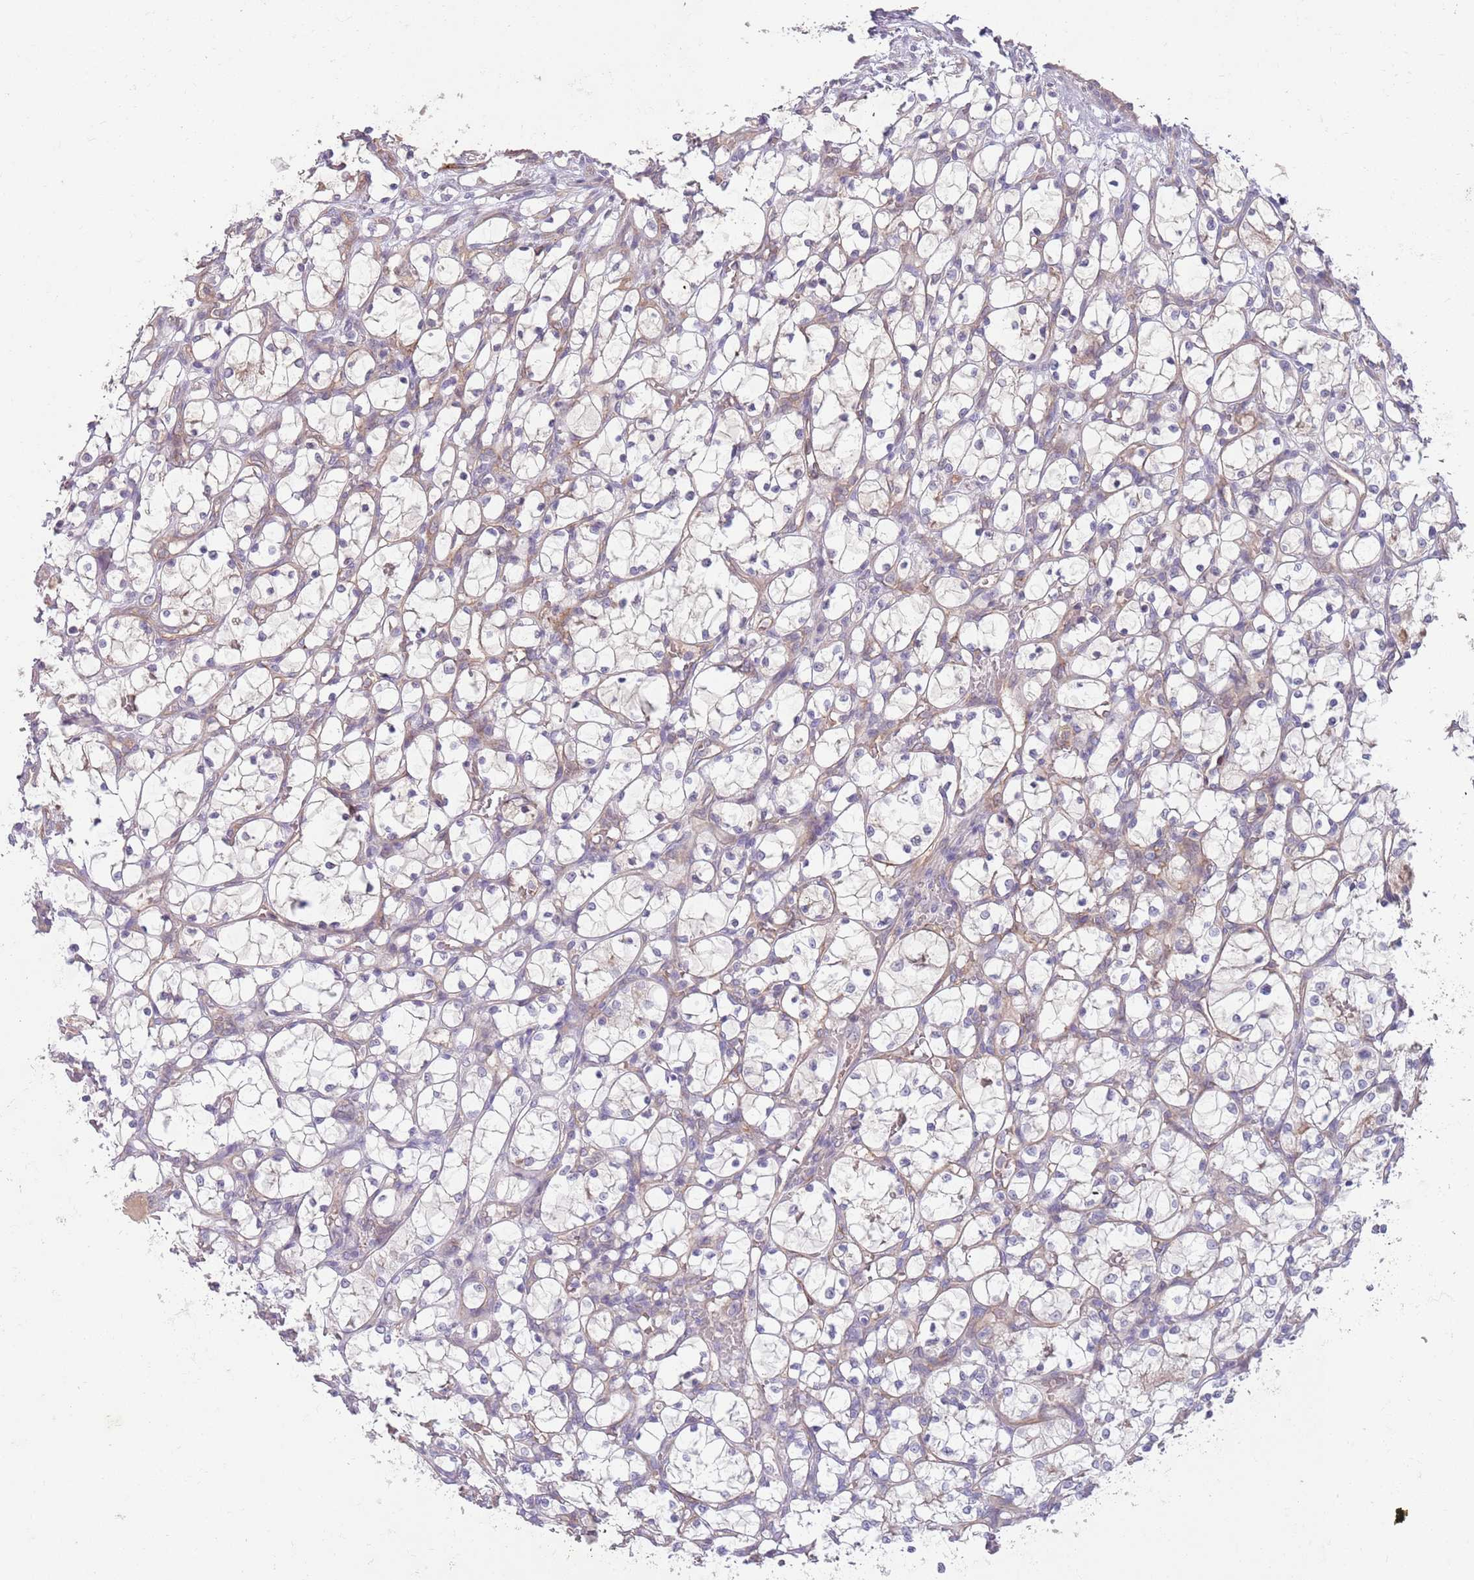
{"staining": {"intensity": "negative", "quantity": "none", "location": "none"}, "tissue": "renal cancer", "cell_type": "Tumor cells", "image_type": "cancer", "snomed": [{"axis": "morphology", "description": "Adenocarcinoma, NOS"}, {"axis": "topography", "description": "Kidney"}], "caption": "Image shows no significant protein positivity in tumor cells of adenocarcinoma (renal).", "gene": "SAV1", "patient": {"sex": "female", "age": 69}}